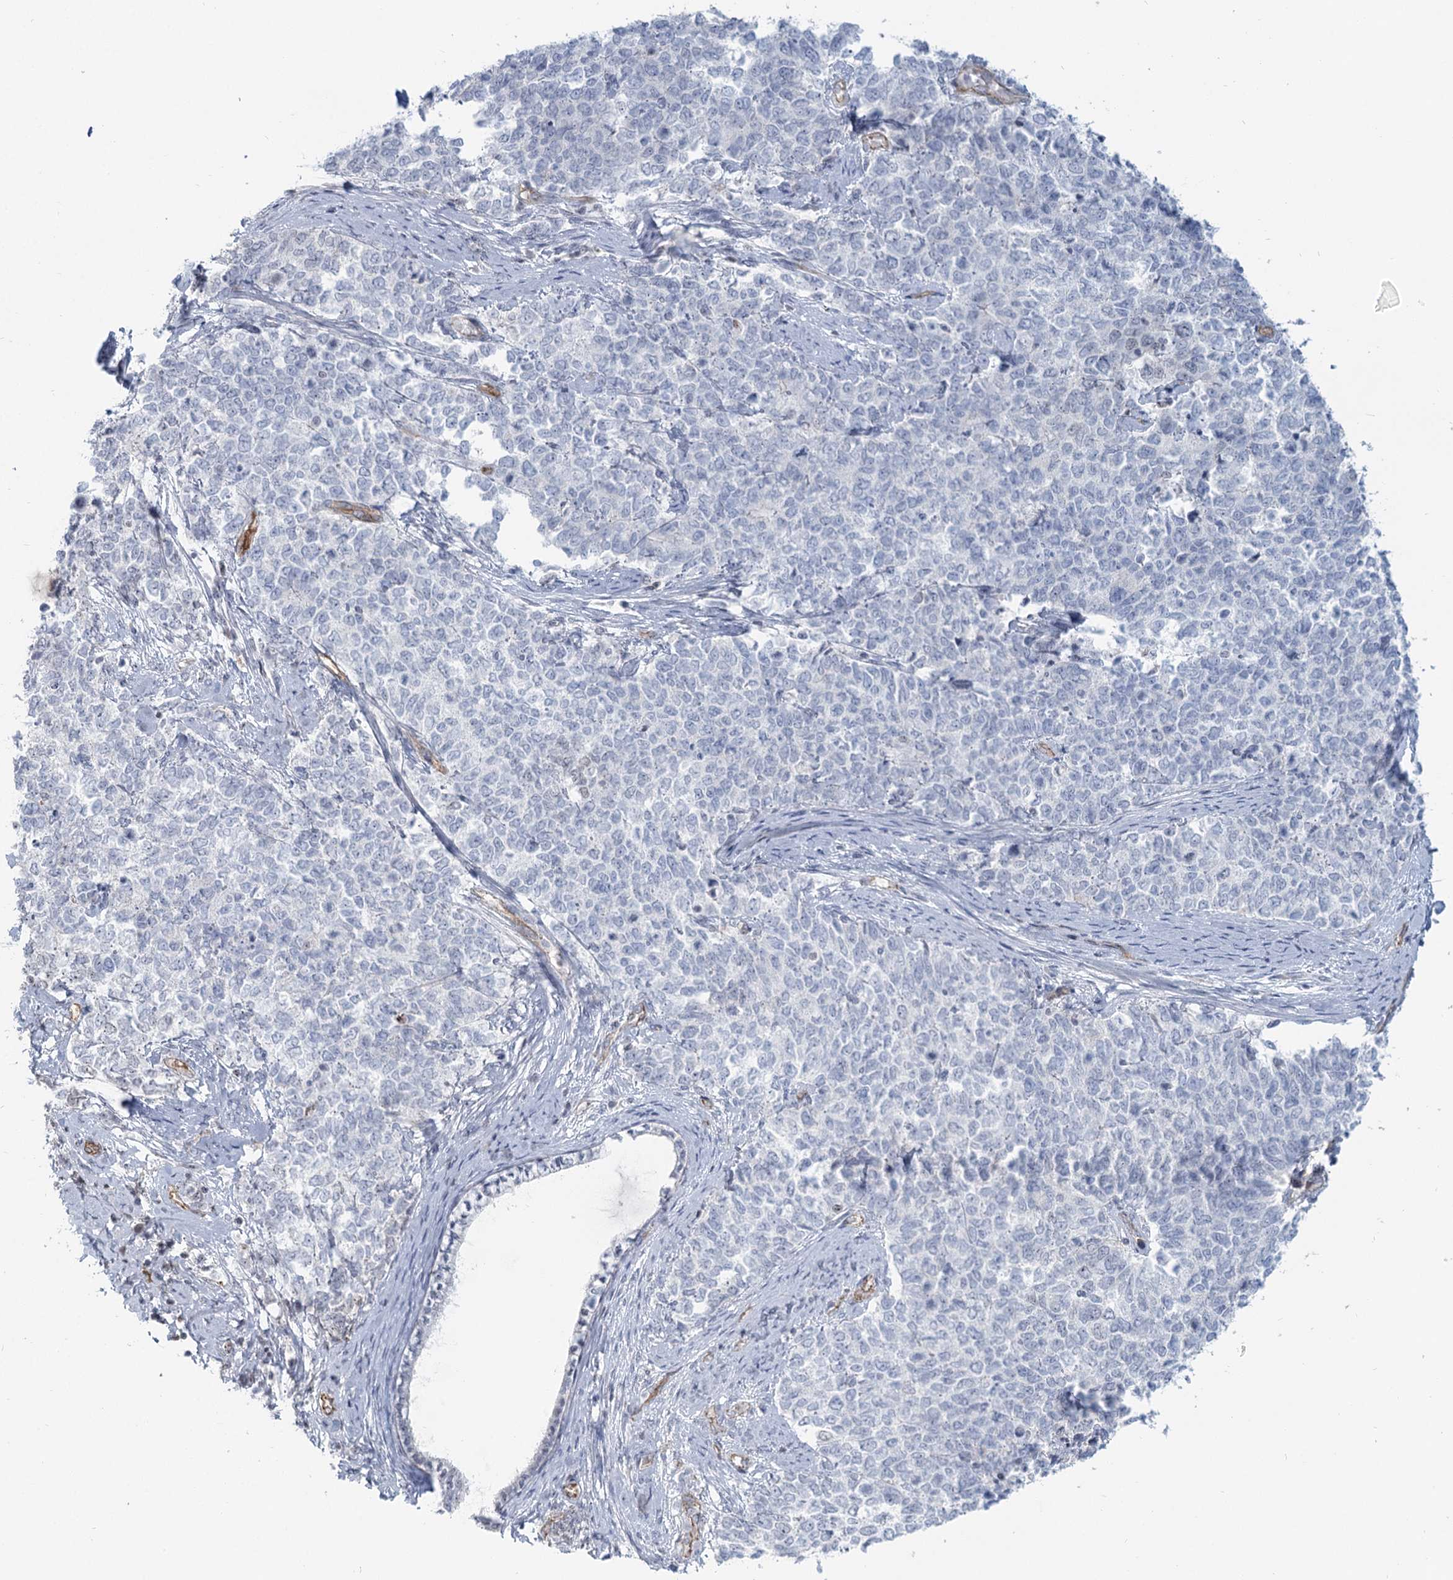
{"staining": {"intensity": "negative", "quantity": "none", "location": "none"}, "tissue": "cervical cancer", "cell_type": "Tumor cells", "image_type": "cancer", "snomed": [{"axis": "morphology", "description": "Squamous cell carcinoma, NOS"}, {"axis": "topography", "description": "Cervix"}], "caption": "Tumor cells show no significant staining in cervical cancer (squamous cell carcinoma). Nuclei are stained in blue.", "gene": "ZFYVE28", "patient": {"sex": "female", "age": 63}}